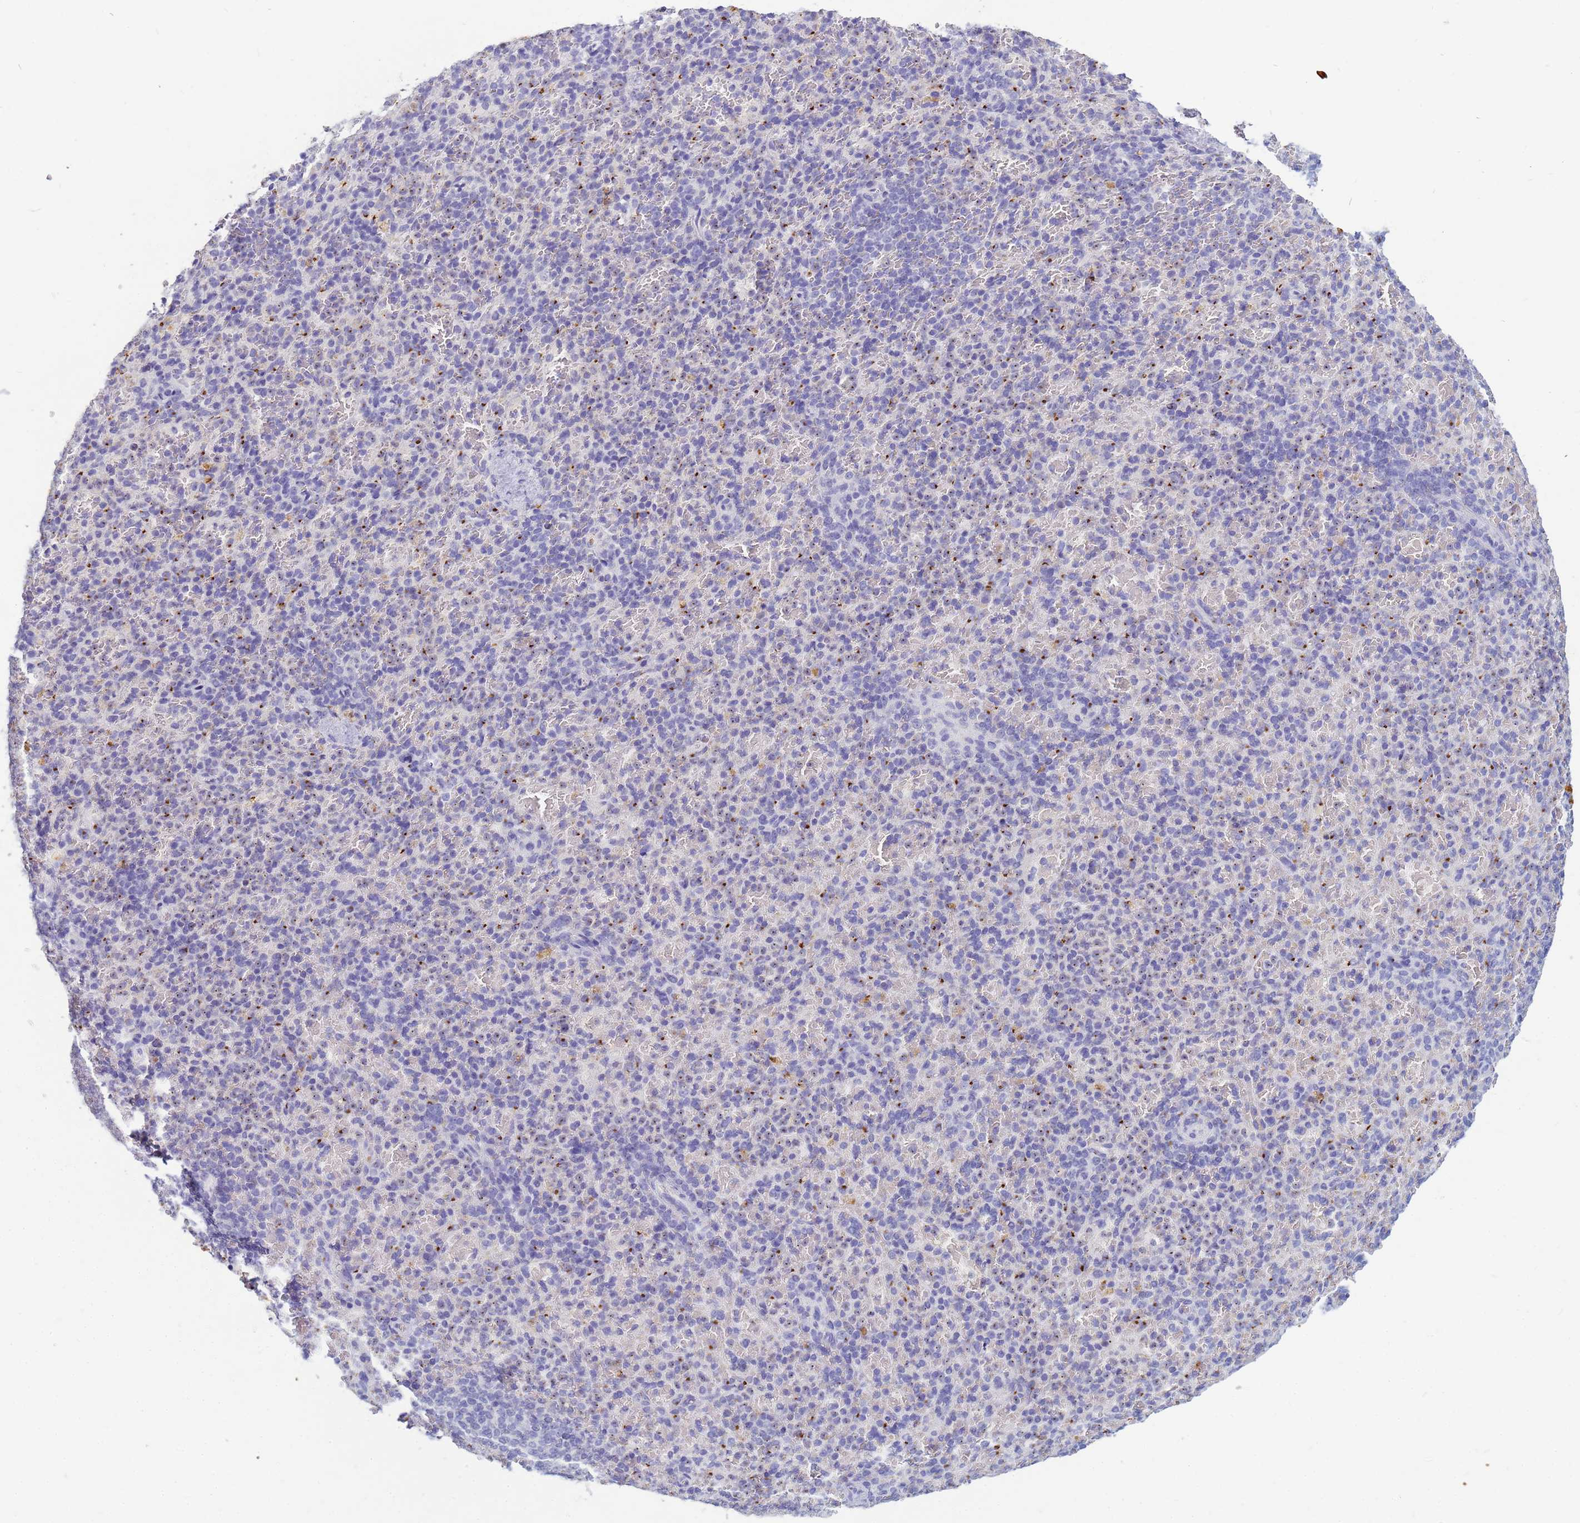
{"staining": {"intensity": "negative", "quantity": "none", "location": "none"}, "tissue": "spleen", "cell_type": "Cells in red pulp", "image_type": "normal", "snomed": [{"axis": "morphology", "description": "Normal tissue, NOS"}, {"axis": "topography", "description": "Spleen"}], "caption": "IHC micrograph of normal spleen stained for a protein (brown), which exhibits no positivity in cells in red pulp.", "gene": "B3GNT8", "patient": {"sex": "female", "age": 74}}